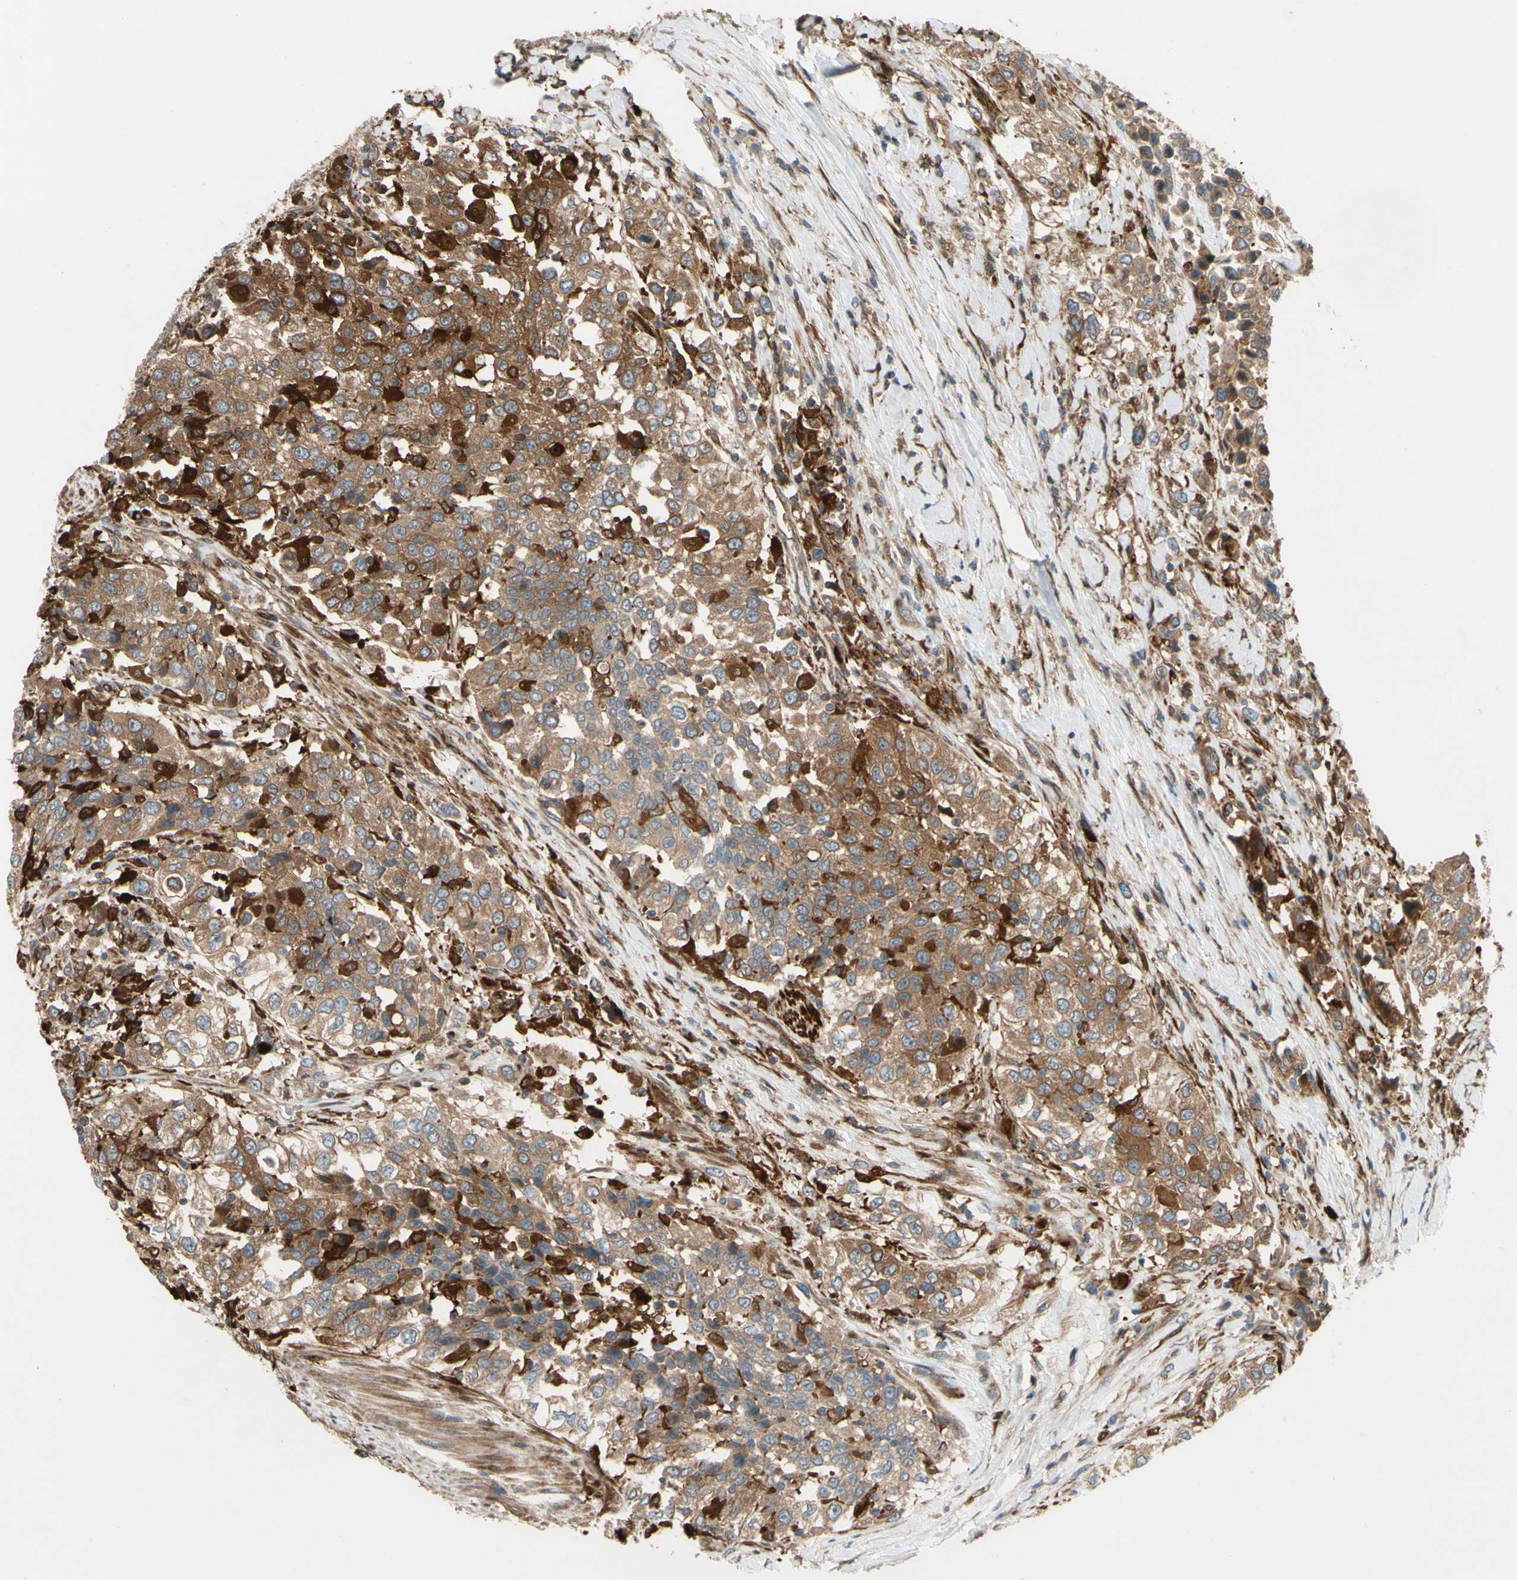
{"staining": {"intensity": "moderate", "quantity": ">75%", "location": "cytoplasmic/membranous"}, "tissue": "urothelial cancer", "cell_type": "Tumor cells", "image_type": "cancer", "snomed": [{"axis": "morphology", "description": "Urothelial carcinoma, High grade"}, {"axis": "topography", "description": "Urinary bladder"}], "caption": "Human urothelial cancer stained with a protein marker demonstrates moderate staining in tumor cells.", "gene": "SPTLC1", "patient": {"sex": "female", "age": 80}}